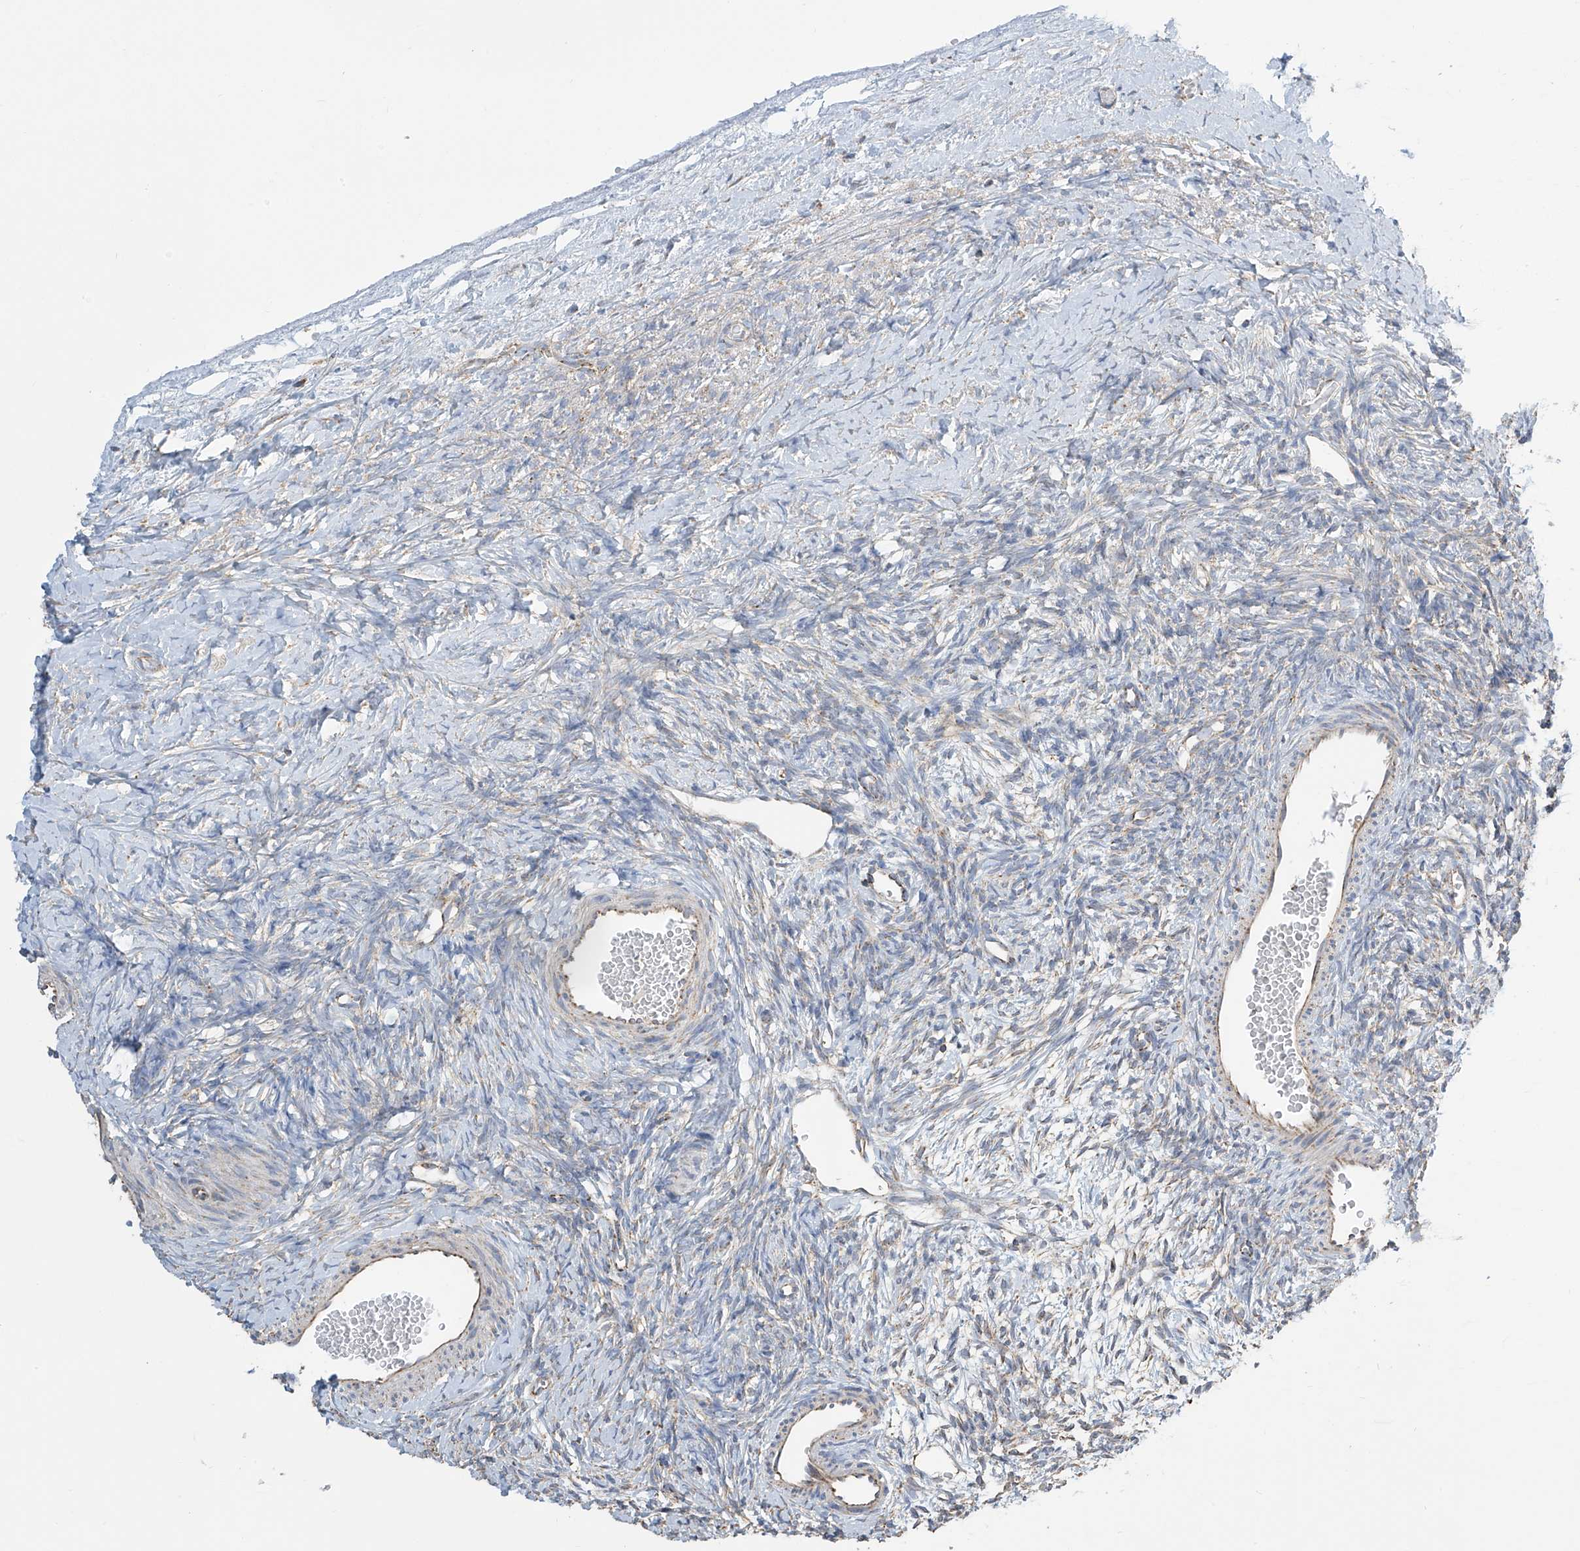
{"staining": {"intensity": "weak", "quantity": "<25%", "location": "cytoplasmic/membranous"}, "tissue": "ovary", "cell_type": "Ovarian stroma cells", "image_type": "normal", "snomed": [{"axis": "morphology", "description": "Normal tissue, NOS"}, {"axis": "morphology", "description": "Developmental malformation"}, {"axis": "topography", "description": "Ovary"}], "caption": "A high-resolution photomicrograph shows immunohistochemistry (IHC) staining of normal ovary, which exhibits no significant expression in ovarian stroma cells.", "gene": "PNPT1", "patient": {"sex": "female", "age": 39}}